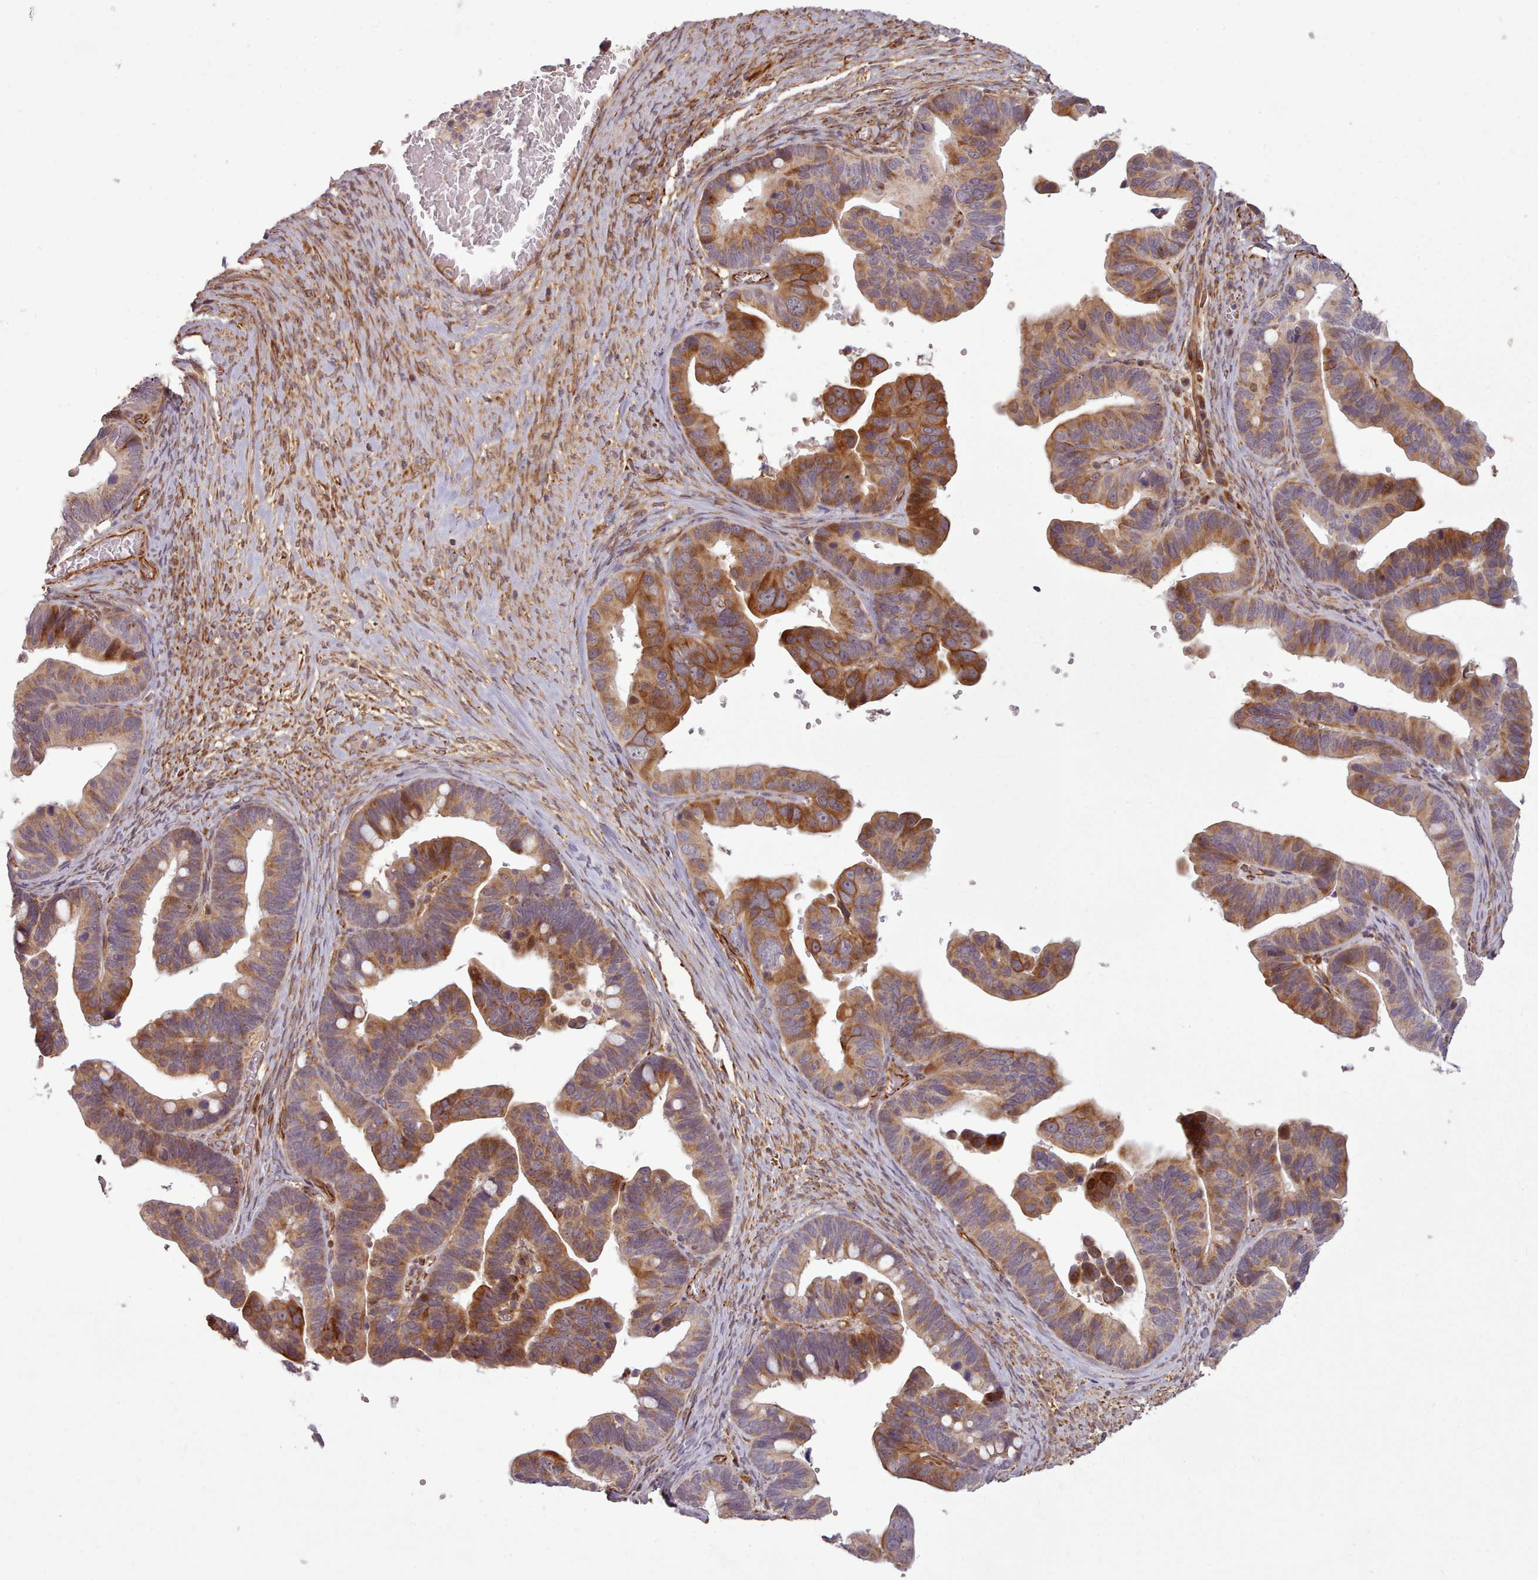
{"staining": {"intensity": "strong", "quantity": ">75%", "location": "cytoplasmic/membranous,nuclear"}, "tissue": "ovarian cancer", "cell_type": "Tumor cells", "image_type": "cancer", "snomed": [{"axis": "morphology", "description": "Cystadenocarcinoma, serous, NOS"}, {"axis": "topography", "description": "Ovary"}], "caption": "A brown stain labels strong cytoplasmic/membranous and nuclear staining of a protein in human serous cystadenocarcinoma (ovarian) tumor cells.", "gene": "GBGT1", "patient": {"sex": "female", "age": 56}}